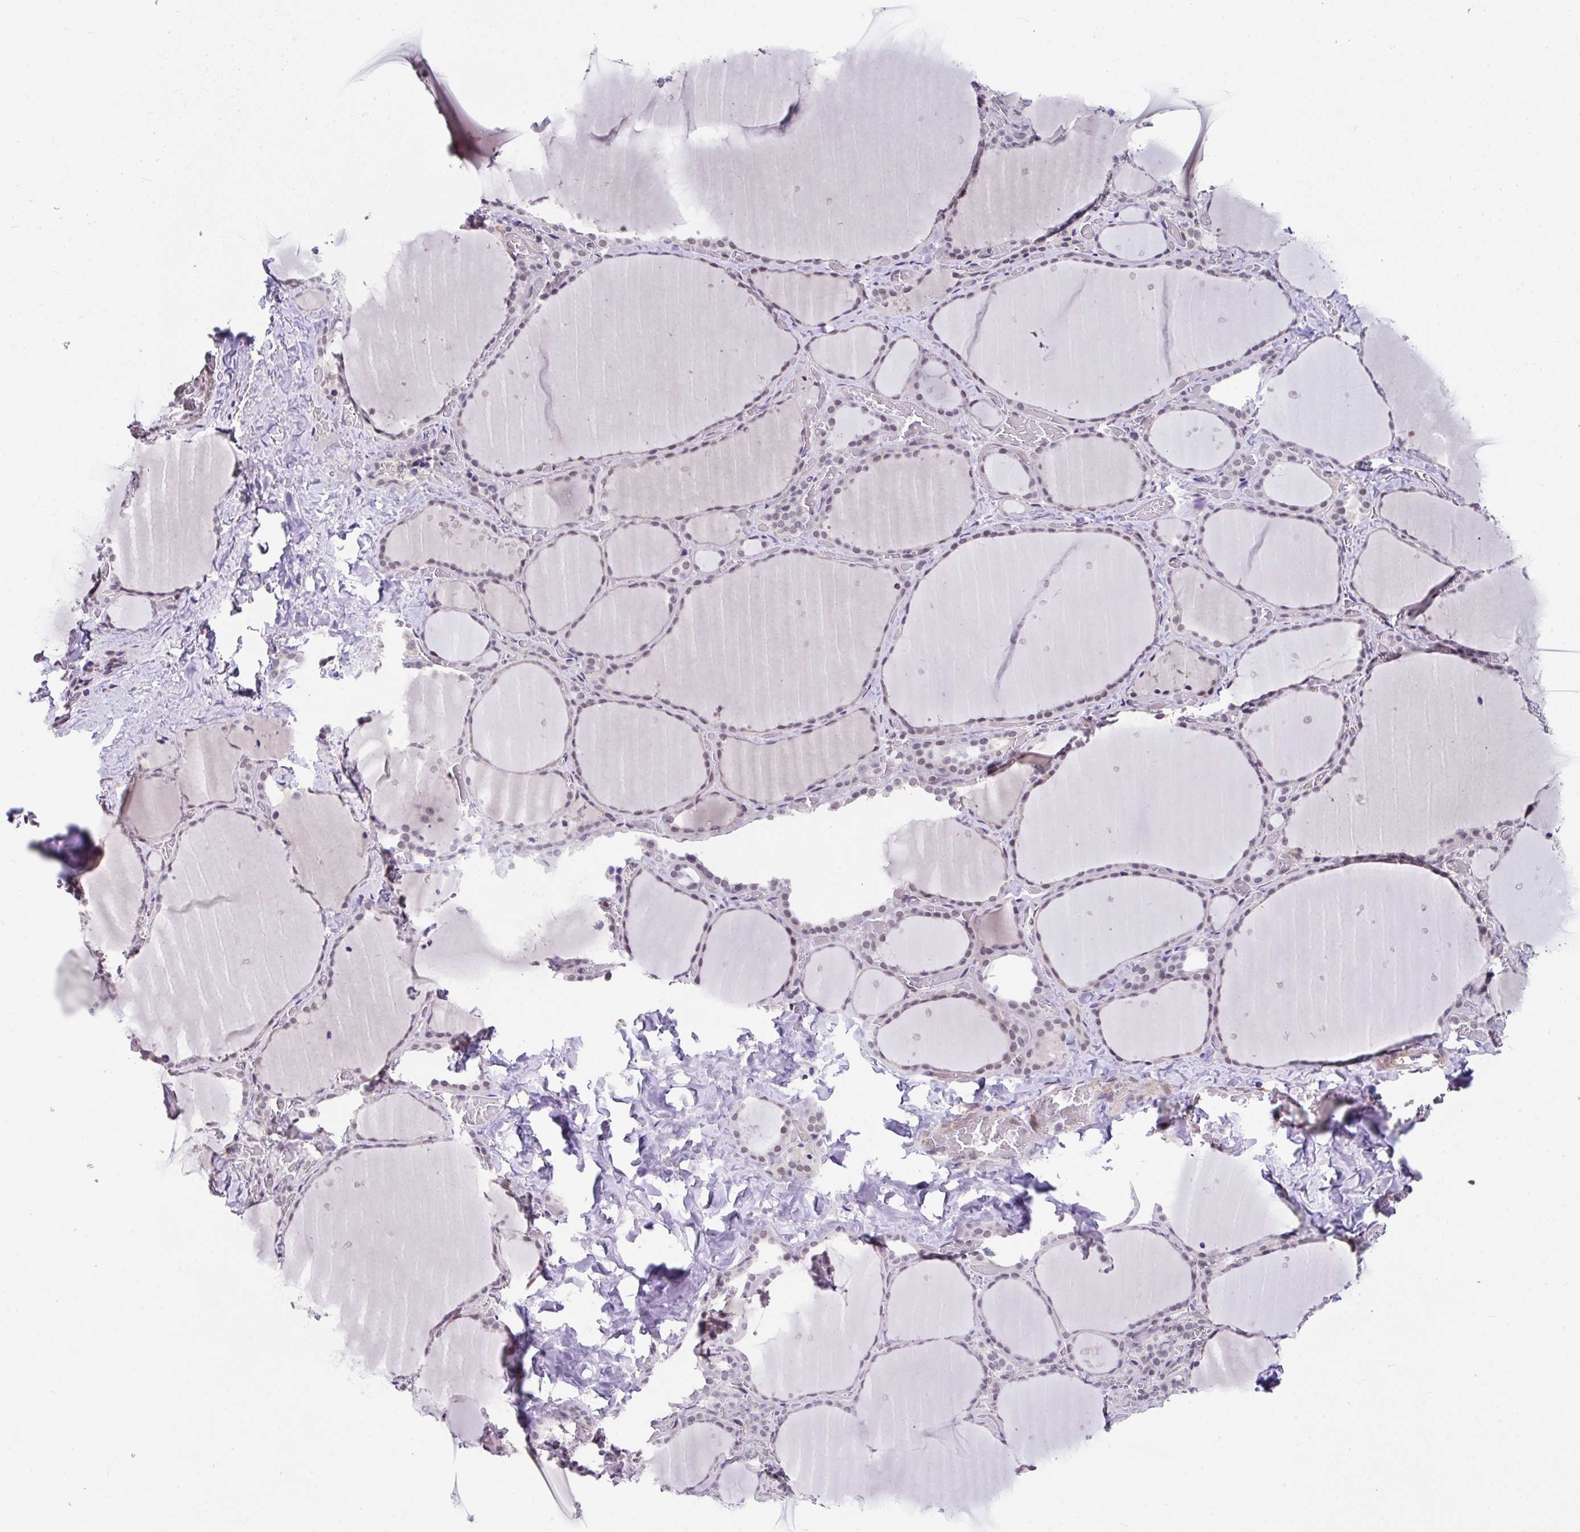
{"staining": {"intensity": "moderate", "quantity": "25%-75%", "location": "nuclear"}, "tissue": "thyroid gland", "cell_type": "Glandular cells", "image_type": "normal", "snomed": [{"axis": "morphology", "description": "Normal tissue, NOS"}, {"axis": "topography", "description": "Thyroid gland"}], "caption": "Glandular cells display moderate nuclear expression in about 25%-75% of cells in normal thyroid gland. (DAB = brown stain, brightfield microscopy at high magnification).", "gene": "RBBP6", "patient": {"sex": "female", "age": 36}}